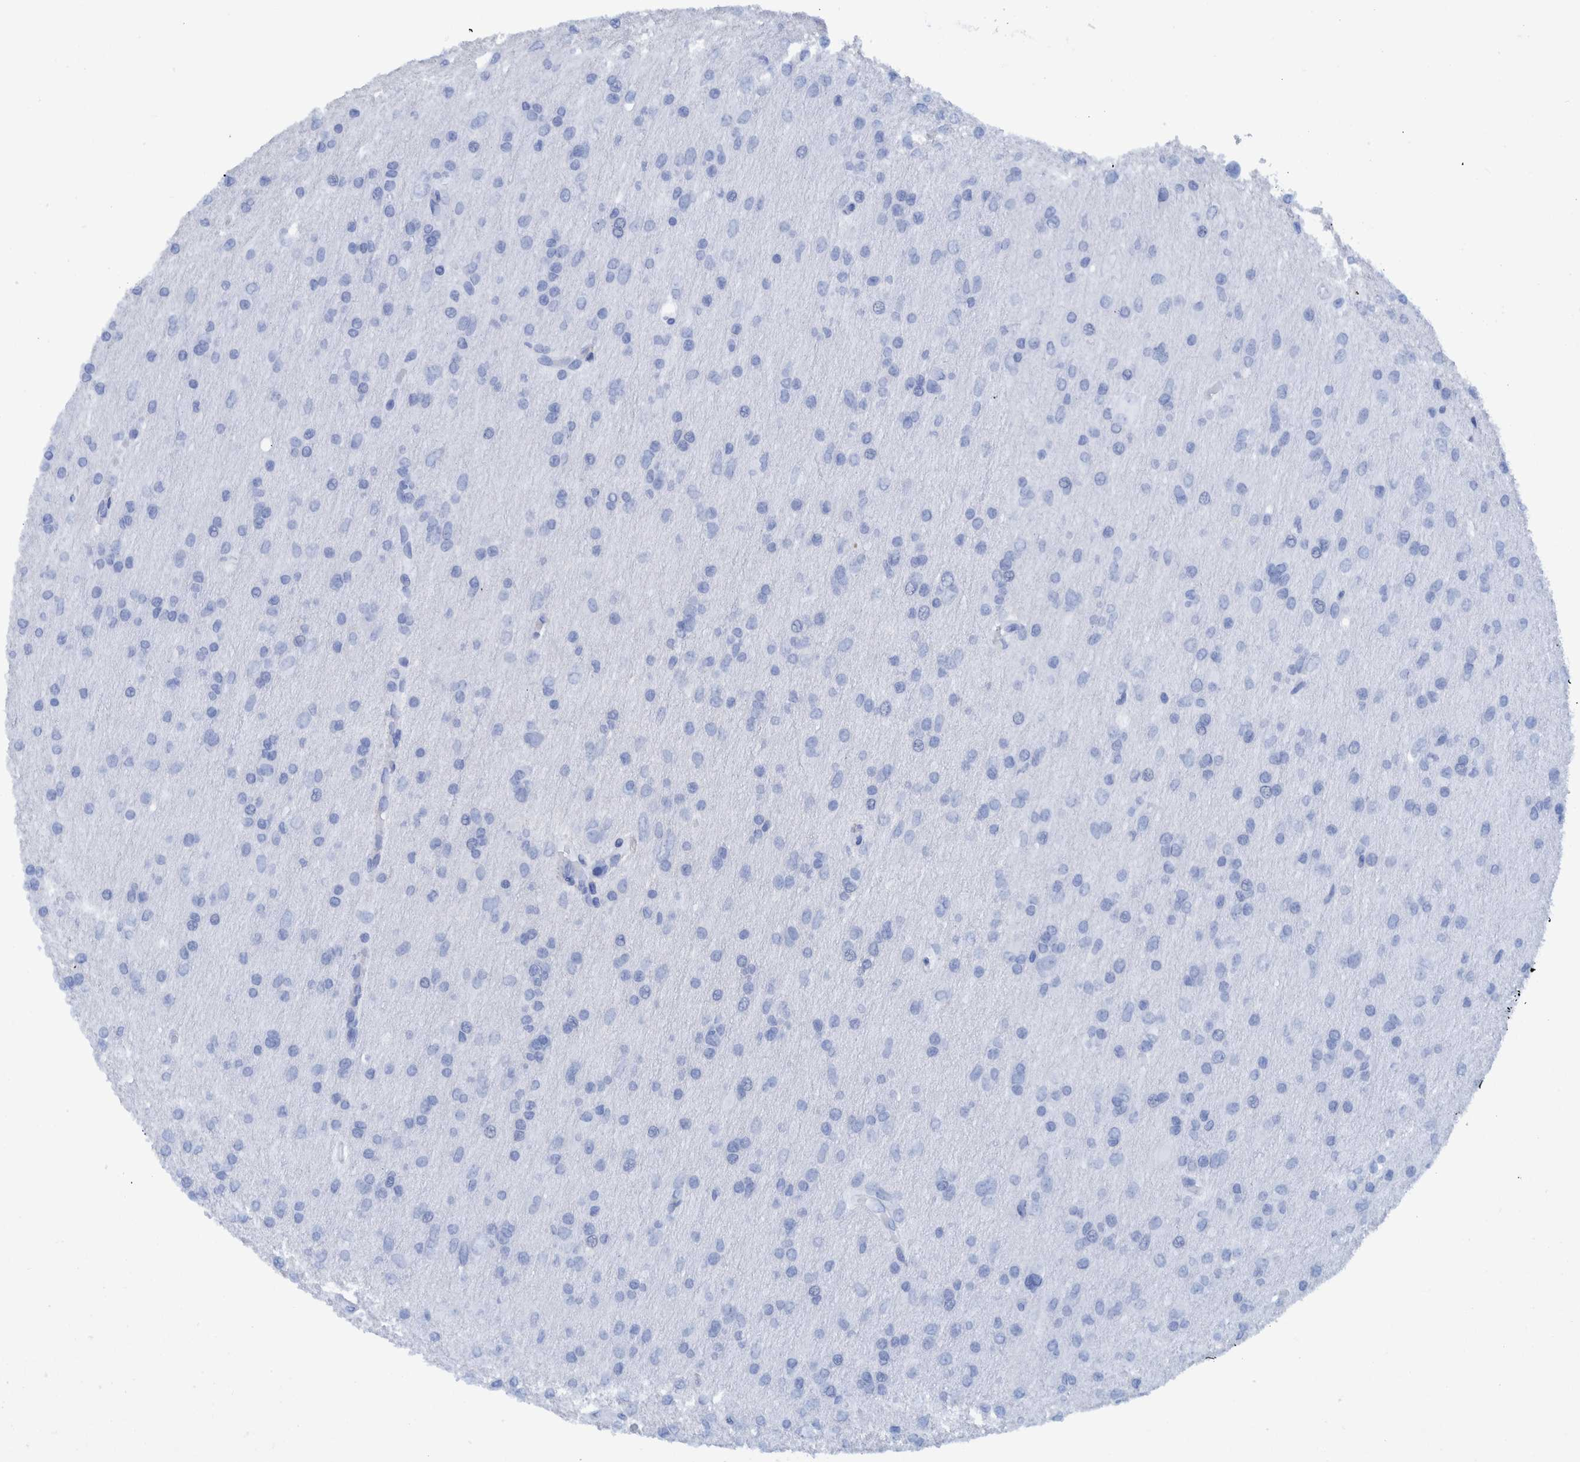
{"staining": {"intensity": "negative", "quantity": "none", "location": "none"}, "tissue": "glioma", "cell_type": "Tumor cells", "image_type": "cancer", "snomed": [{"axis": "morphology", "description": "Glioma, malignant, High grade"}, {"axis": "topography", "description": "Cerebral cortex"}], "caption": "Glioma was stained to show a protein in brown. There is no significant staining in tumor cells. (Brightfield microscopy of DAB (3,3'-diaminobenzidine) IHC at high magnification).", "gene": "BZW2", "patient": {"sex": "female", "age": 36}}